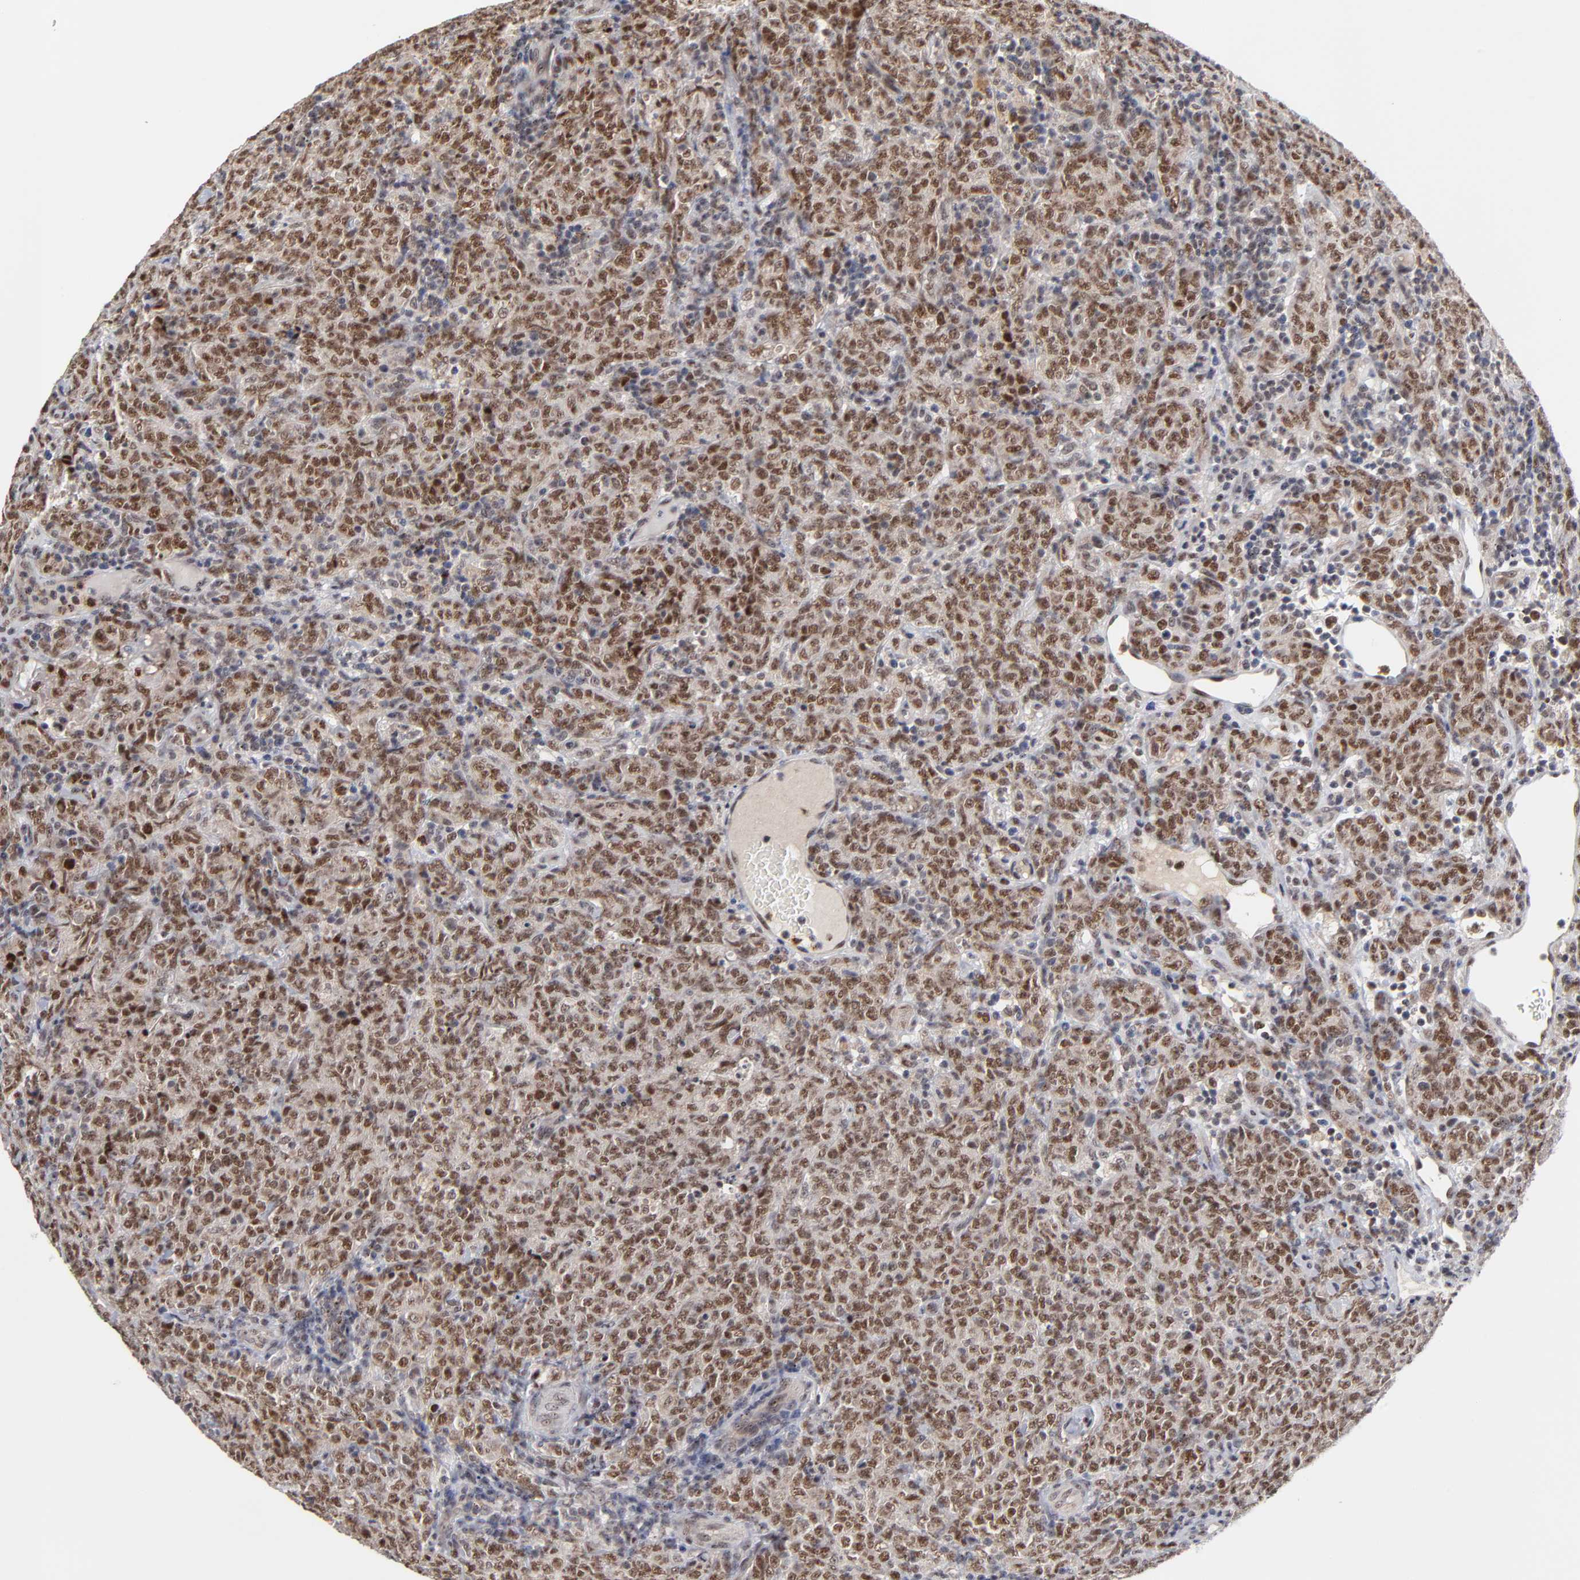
{"staining": {"intensity": "moderate", "quantity": ">75%", "location": "nuclear"}, "tissue": "lymphoma", "cell_type": "Tumor cells", "image_type": "cancer", "snomed": [{"axis": "morphology", "description": "Malignant lymphoma, non-Hodgkin's type, High grade"}, {"axis": "topography", "description": "Tonsil"}], "caption": "A medium amount of moderate nuclear expression is present in about >75% of tumor cells in high-grade malignant lymphoma, non-Hodgkin's type tissue. The protein of interest is shown in brown color, while the nuclei are stained blue.", "gene": "ZNF419", "patient": {"sex": "female", "age": 36}}